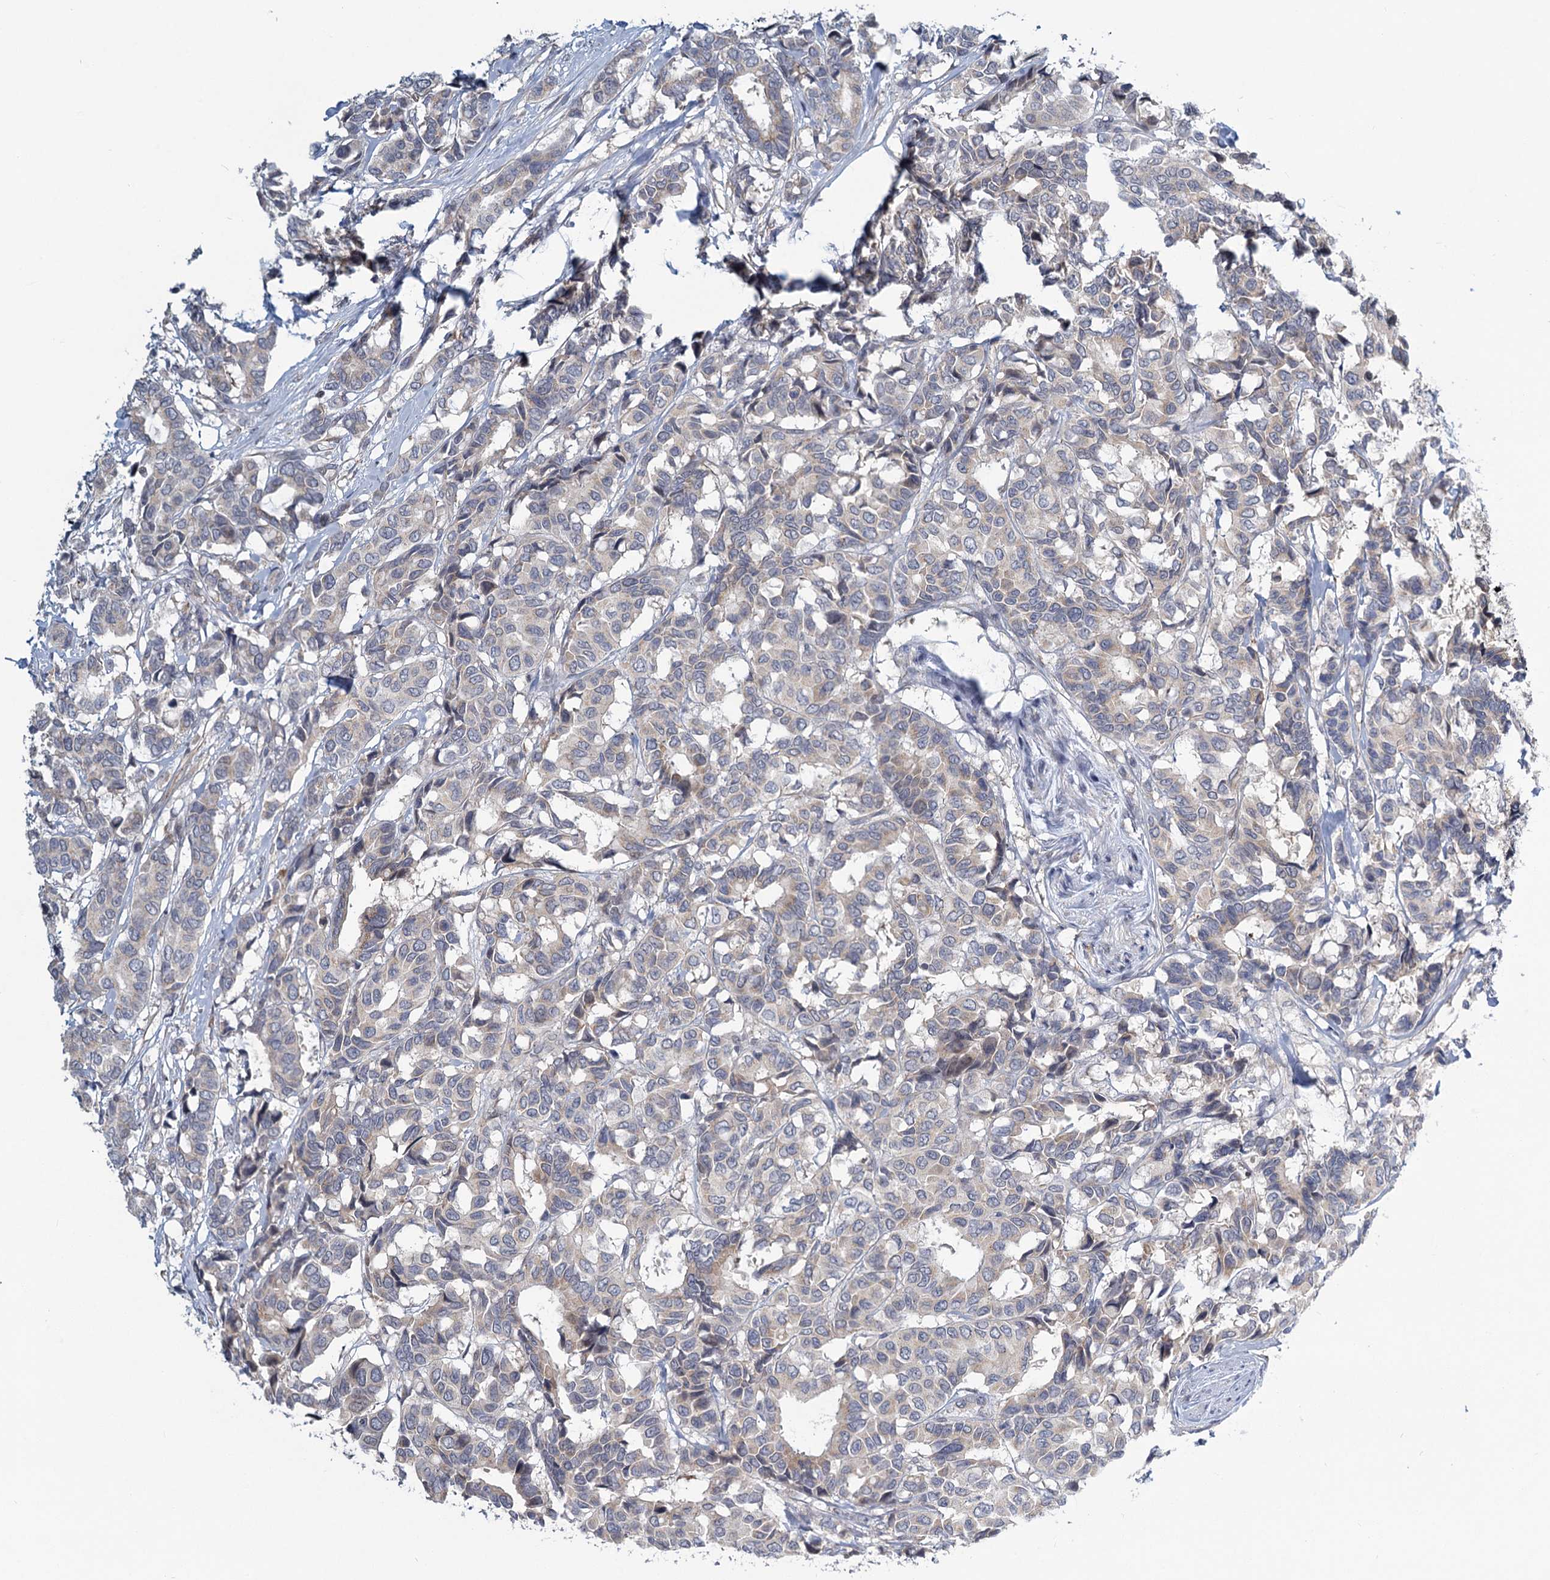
{"staining": {"intensity": "weak", "quantity": "<25%", "location": "cytoplasmic/membranous"}, "tissue": "breast cancer", "cell_type": "Tumor cells", "image_type": "cancer", "snomed": [{"axis": "morphology", "description": "Duct carcinoma"}, {"axis": "topography", "description": "Breast"}], "caption": "Tumor cells show no significant protein expression in breast intraductal carcinoma.", "gene": "STAP1", "patient": {"sex": "female", "age": 87}}